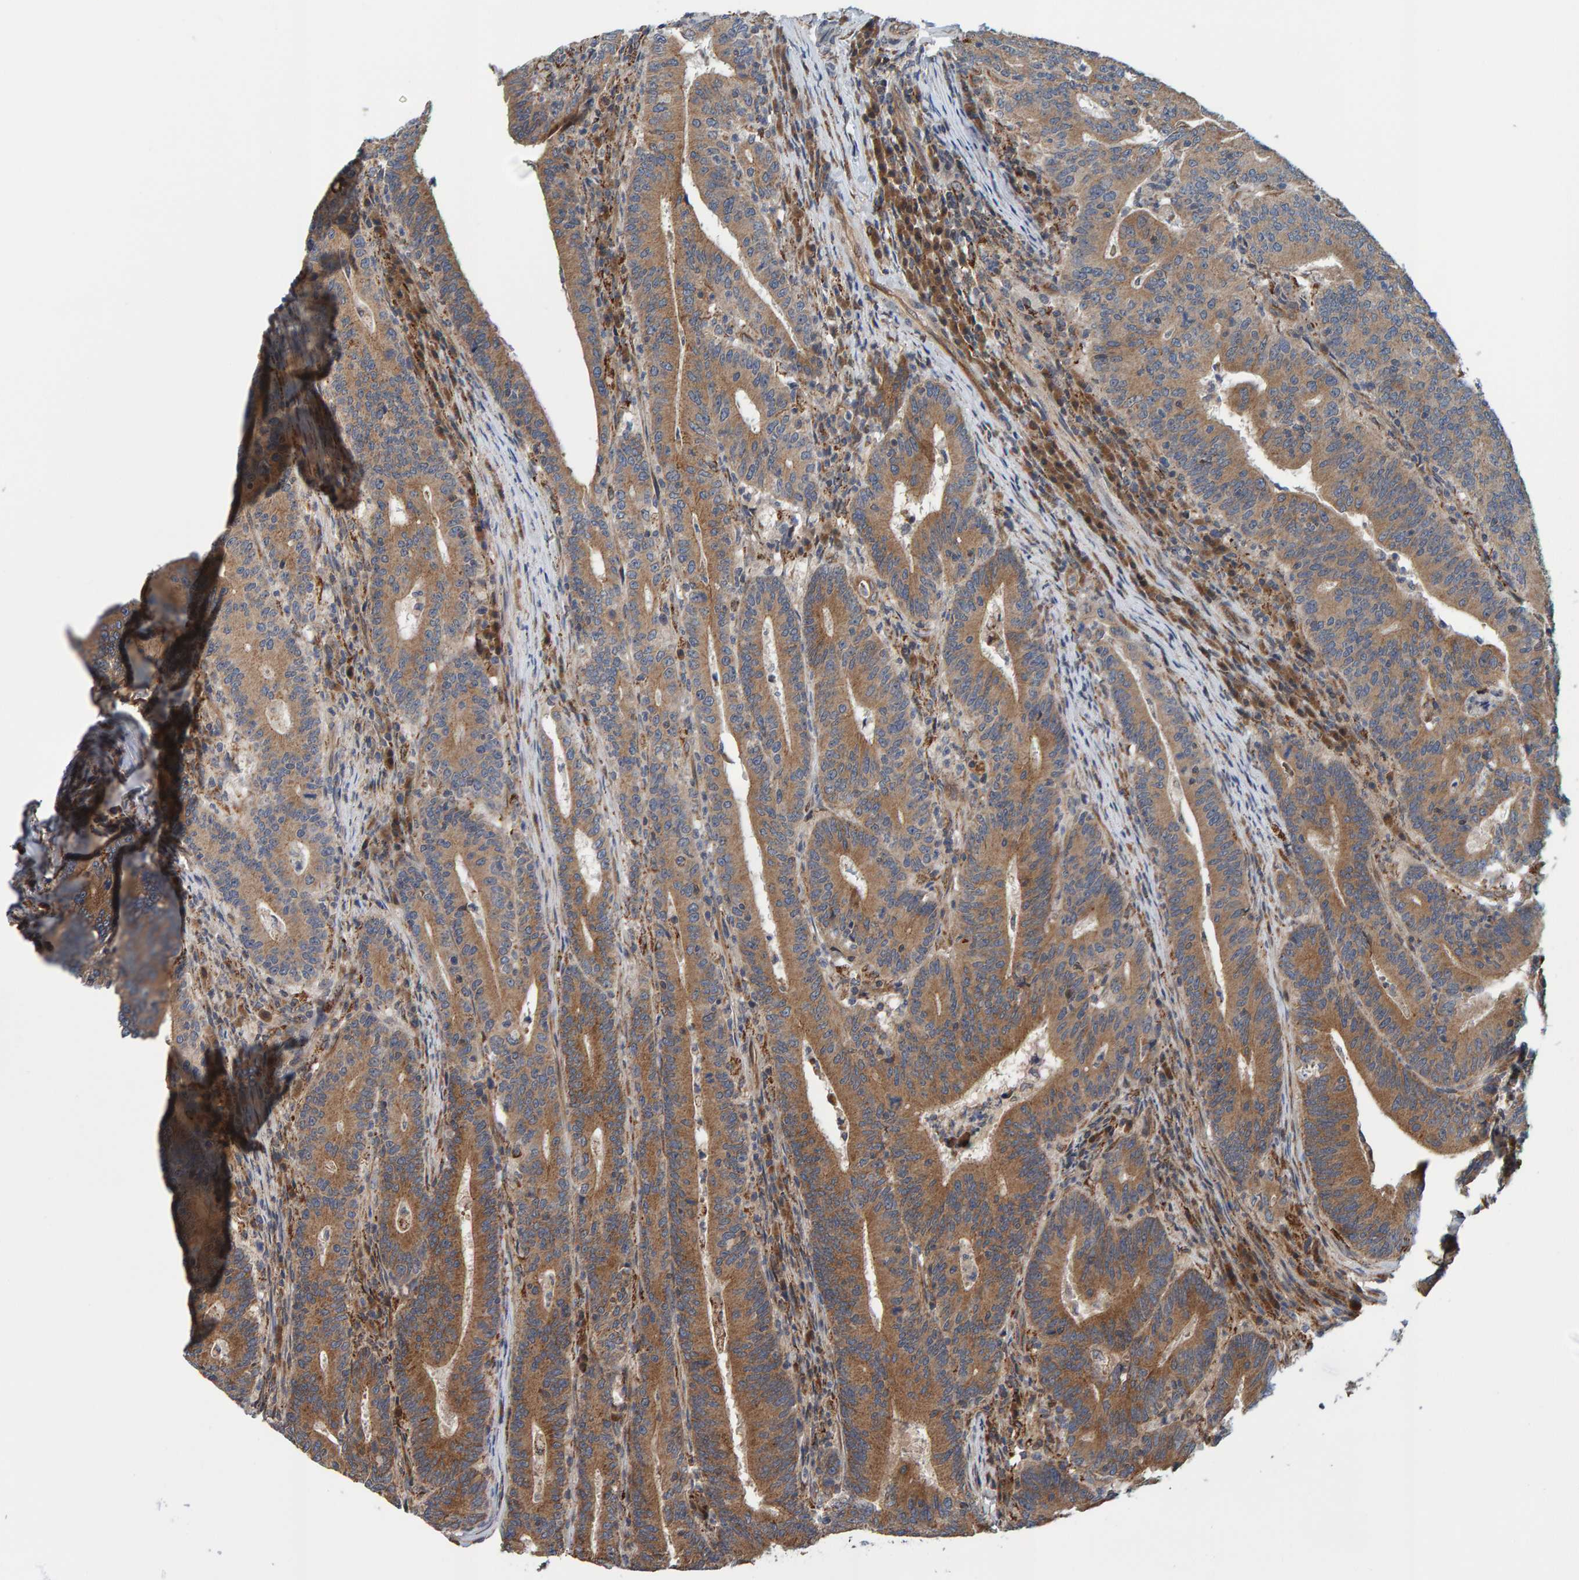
{"staining": {"intensity": "moderate", "quantity": ">75%", "location": "cytoplasmic/membranous"}, "tissue": "colorectal cancer", "cell_type": "Tumor cells", "image_type": "cancer", "snomed": [{"axis": "morphology", "description": "Adenocarcinoma, NOS"}, {"axis": "topography", "description": "Colon"}], "caption": "Human colorectal adenocarcinoma stained with a protein marker exhibits moderate staining in tumor cells.", "gene": "SCRN2", "patient": {"sex": "female", "age": 66}}